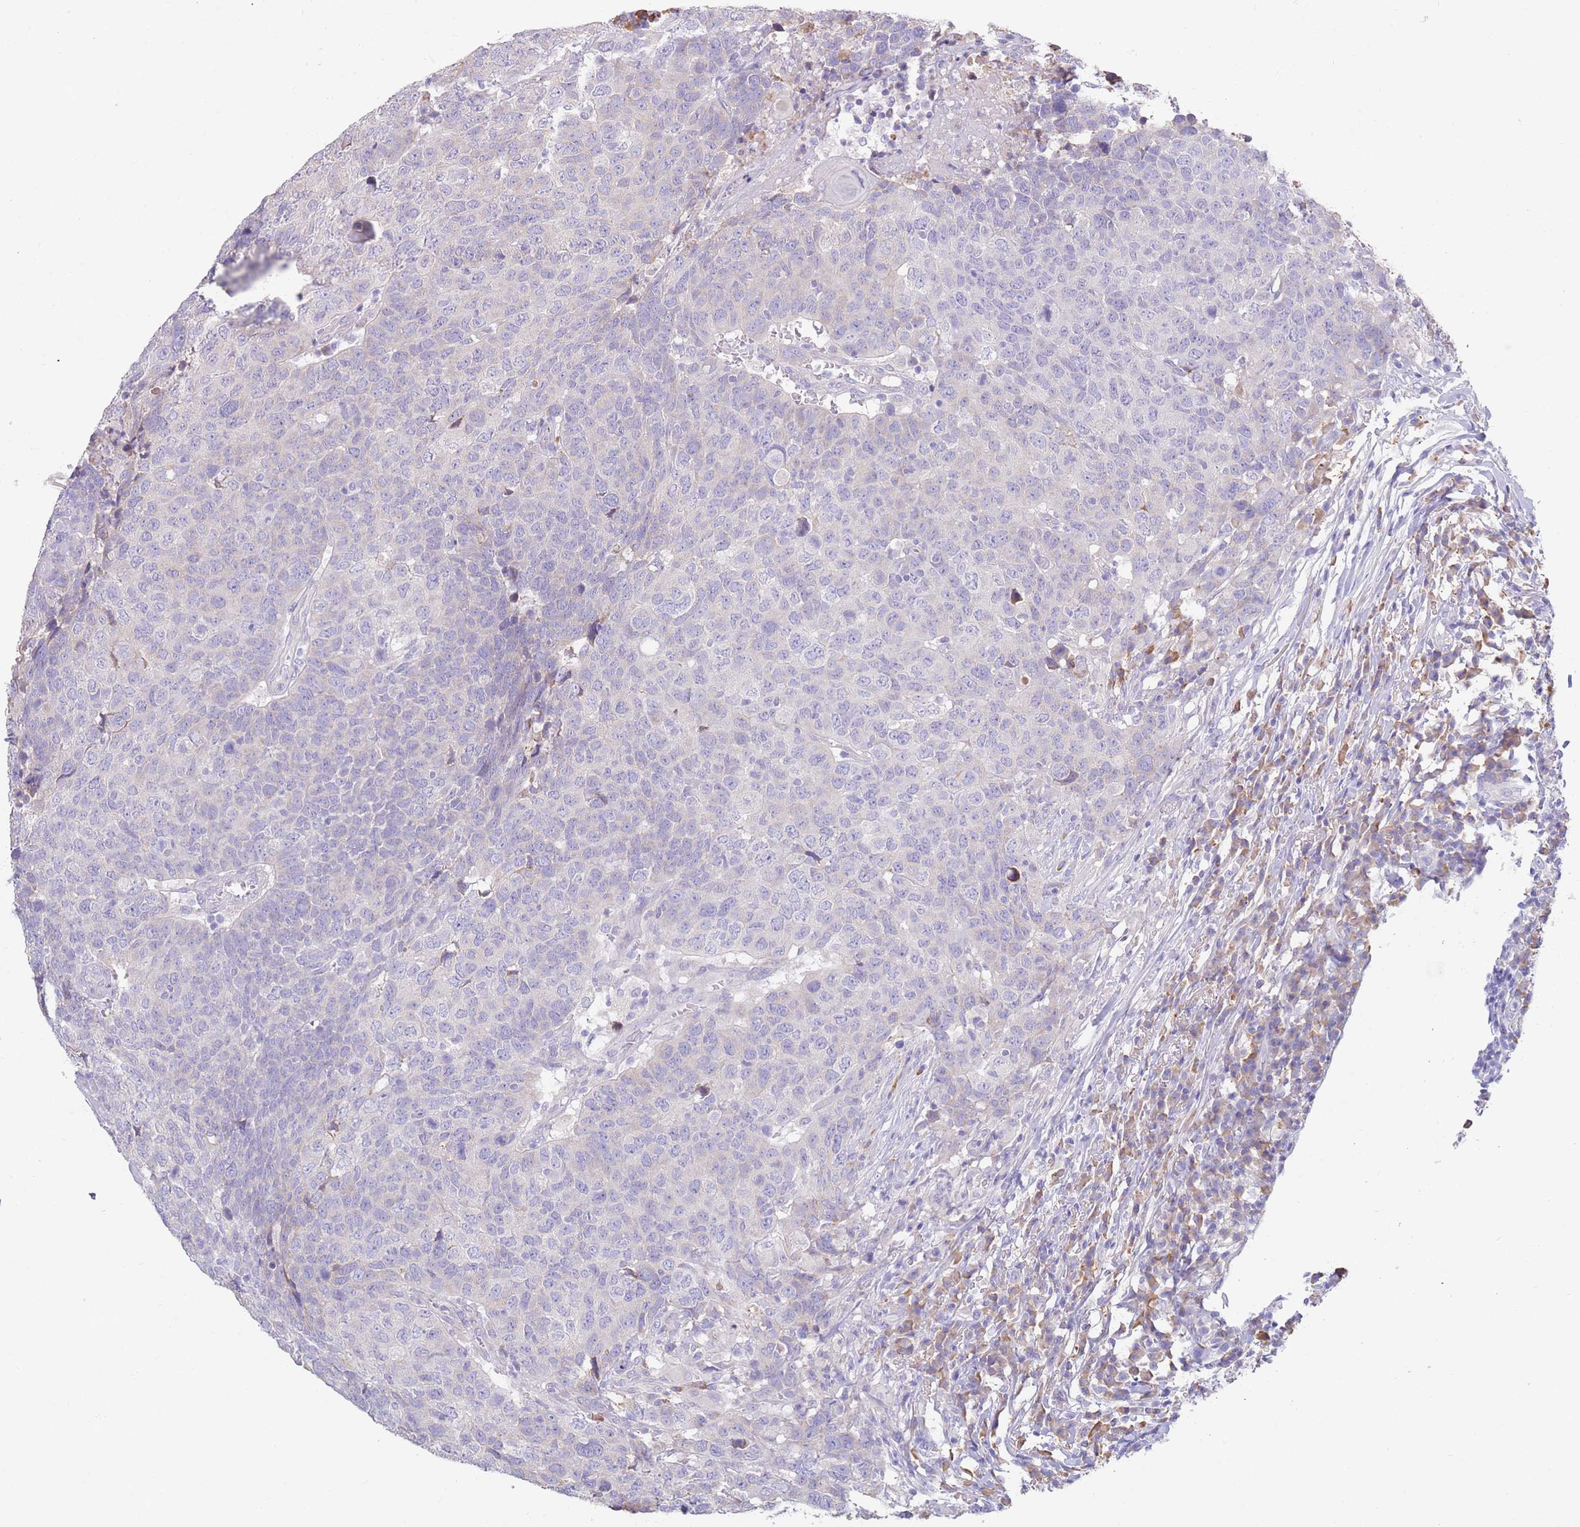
{"staining": {"intensity": "negative", "quantity": "none", "location": "none"}, "tissue": "head and neck cancer", "cell_type": "Tumor cells", "image_type": "cancer", "snomed": [{"axis": "morphology", "description": "Normal tissue, NOS"}, {"axis": "morphology", "description": "Squamous cell carcinoma, NOS"}, {"axis": "topography", "description": "Skeletal muscle"}, {"axis": "topography", "description": "Vascular tissue"}, {"axis": "topography", "description": "Peripheral nerve tissue"}, {"axis": "topography", "description": "Head-Neck"}], "caption": "Immunohistochemistry (IHC) of human head and neck squamous cell carcinoma displays no expression in tumor cells.", "gene": "CCDC149", "patient": {"sex": "male", "age": 66}}